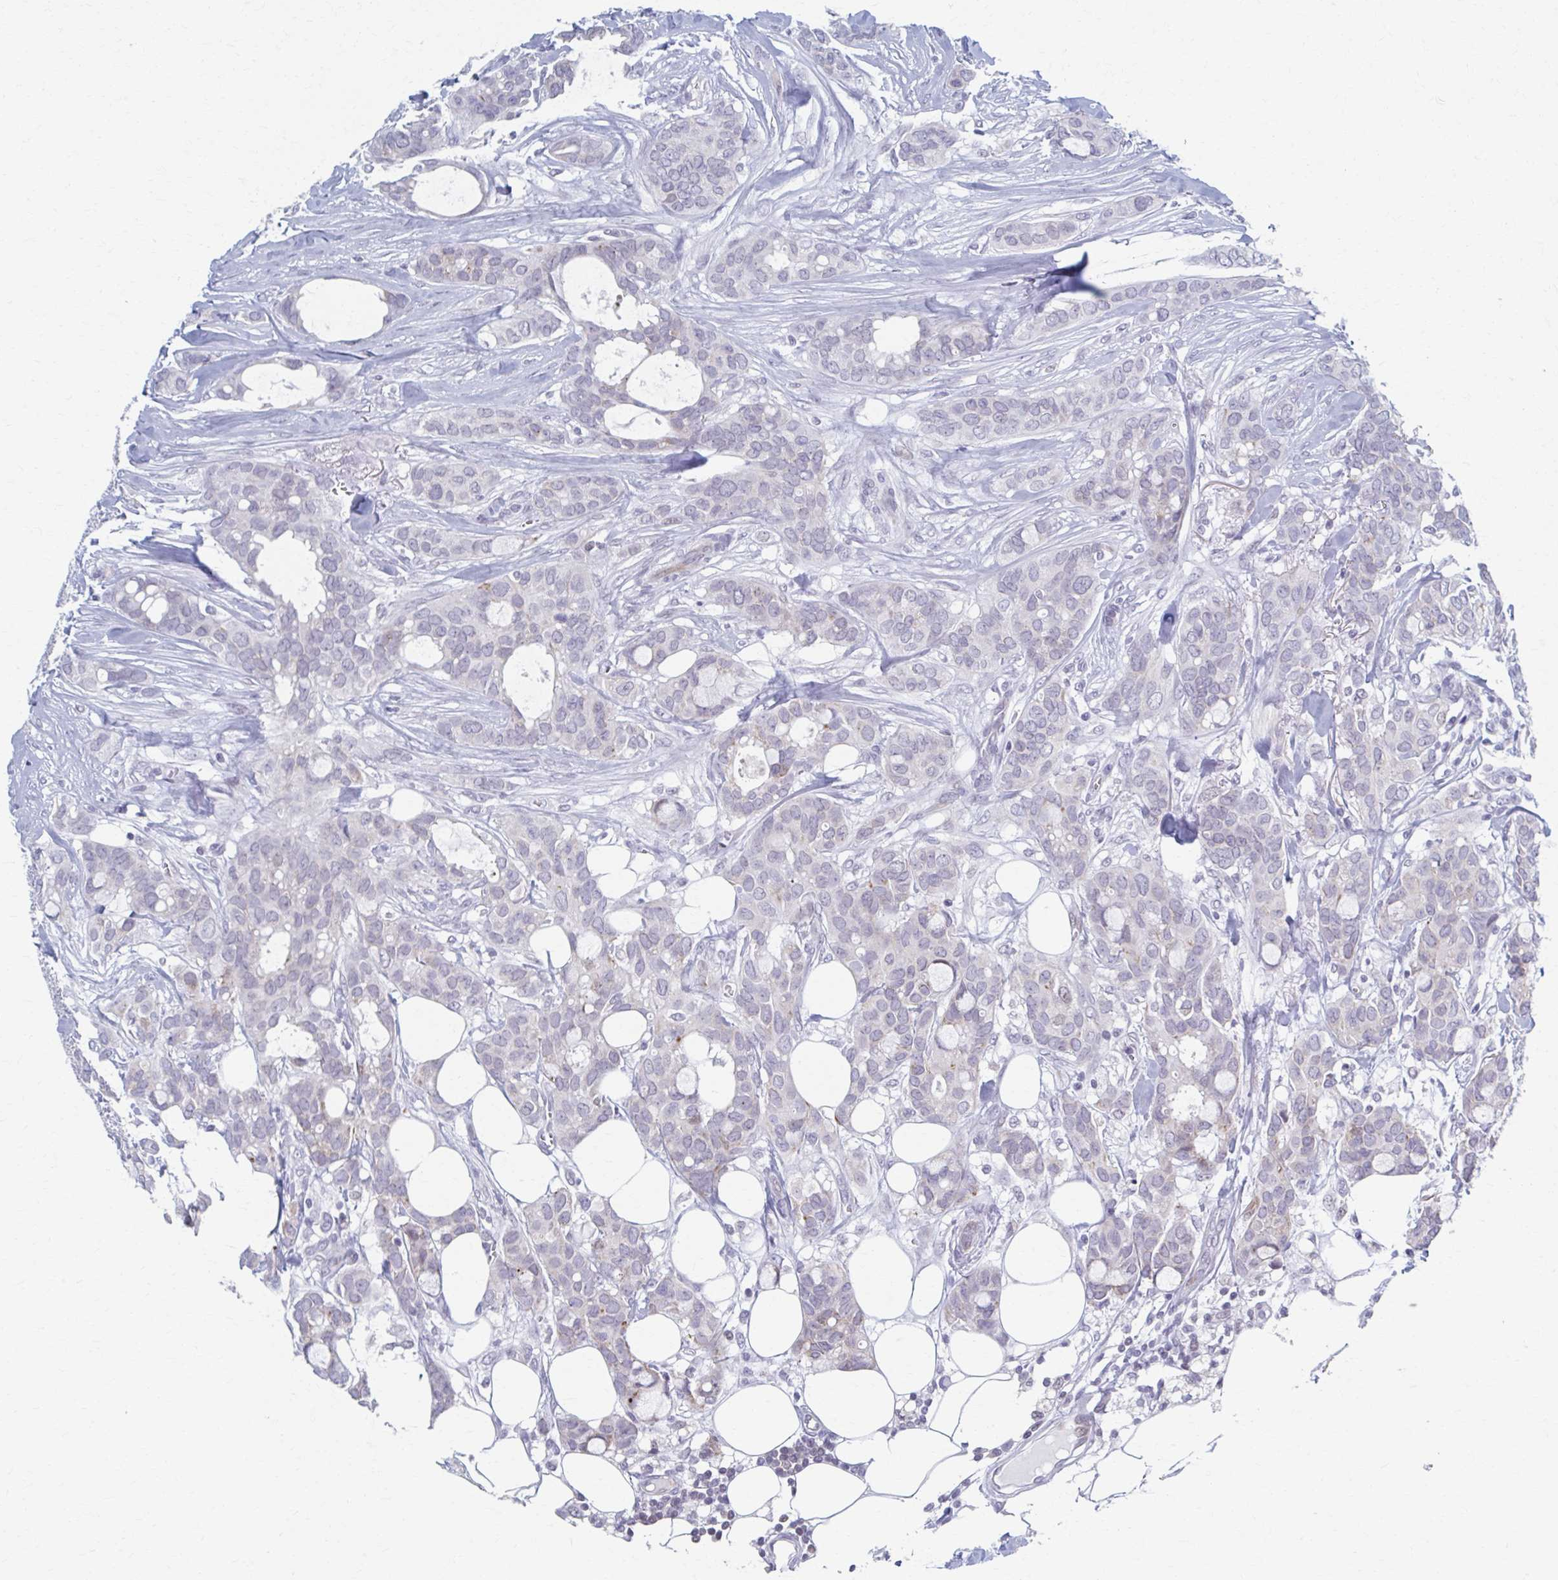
{"staining": {"intensity": "negative", "quantity": "none", "location": "none"}, "tissue": "breast cancer", "cell_type": "Tumor cells", "image_type": "cancer", "snomed": [{"axis": "morphology", "description": "Duct carcinoma"}, {"axis": "topography", "description": "Breast"}], "caption": "The photomicrograph exhibits no staining of tumor cells in intraductal carcinoma (breast).", "gene": "ABHD16B", "patient": {"sex": "female", "age": 84}}